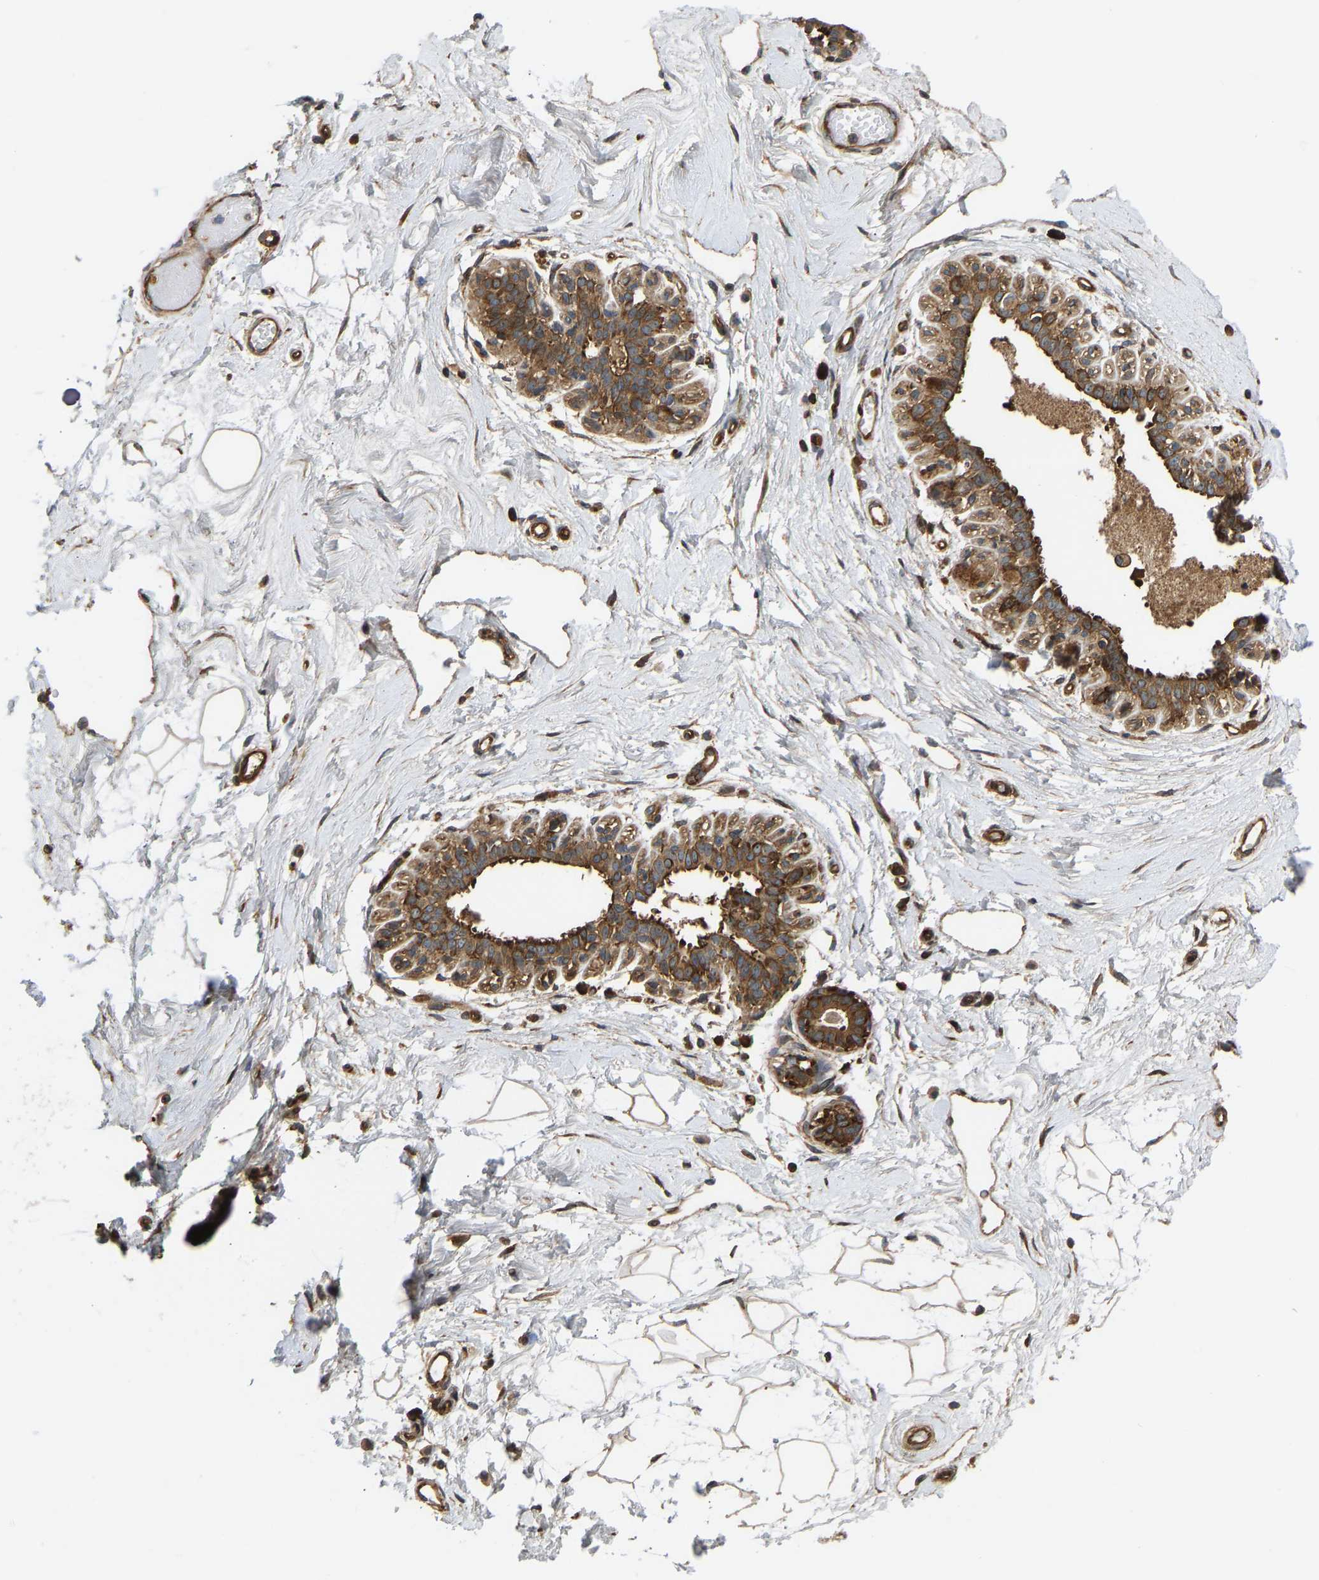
{"staining": {"intensity": "moderate", "quantity": ">75%", "location": "cytoplasmic/membranous"}, "tissue": "breast", "cell_type": "Adipocytes", "image_type": "normal", "snomed": [{"axis": "morphology", "description": "Normal tissue, NOS"}, {"axis": "topography", "description": "Breast"}], "caption": "This micrograph reveals unremarkable breast stained with immunohistochemistry to label a protein in brown. The cytoplasmic/membranous of adipocytes show moderate positivity for the protein. Nuclei are counter-stained blue.", "gene": "RASGRF2", "patient": {"sex": "female", "age": 45}}